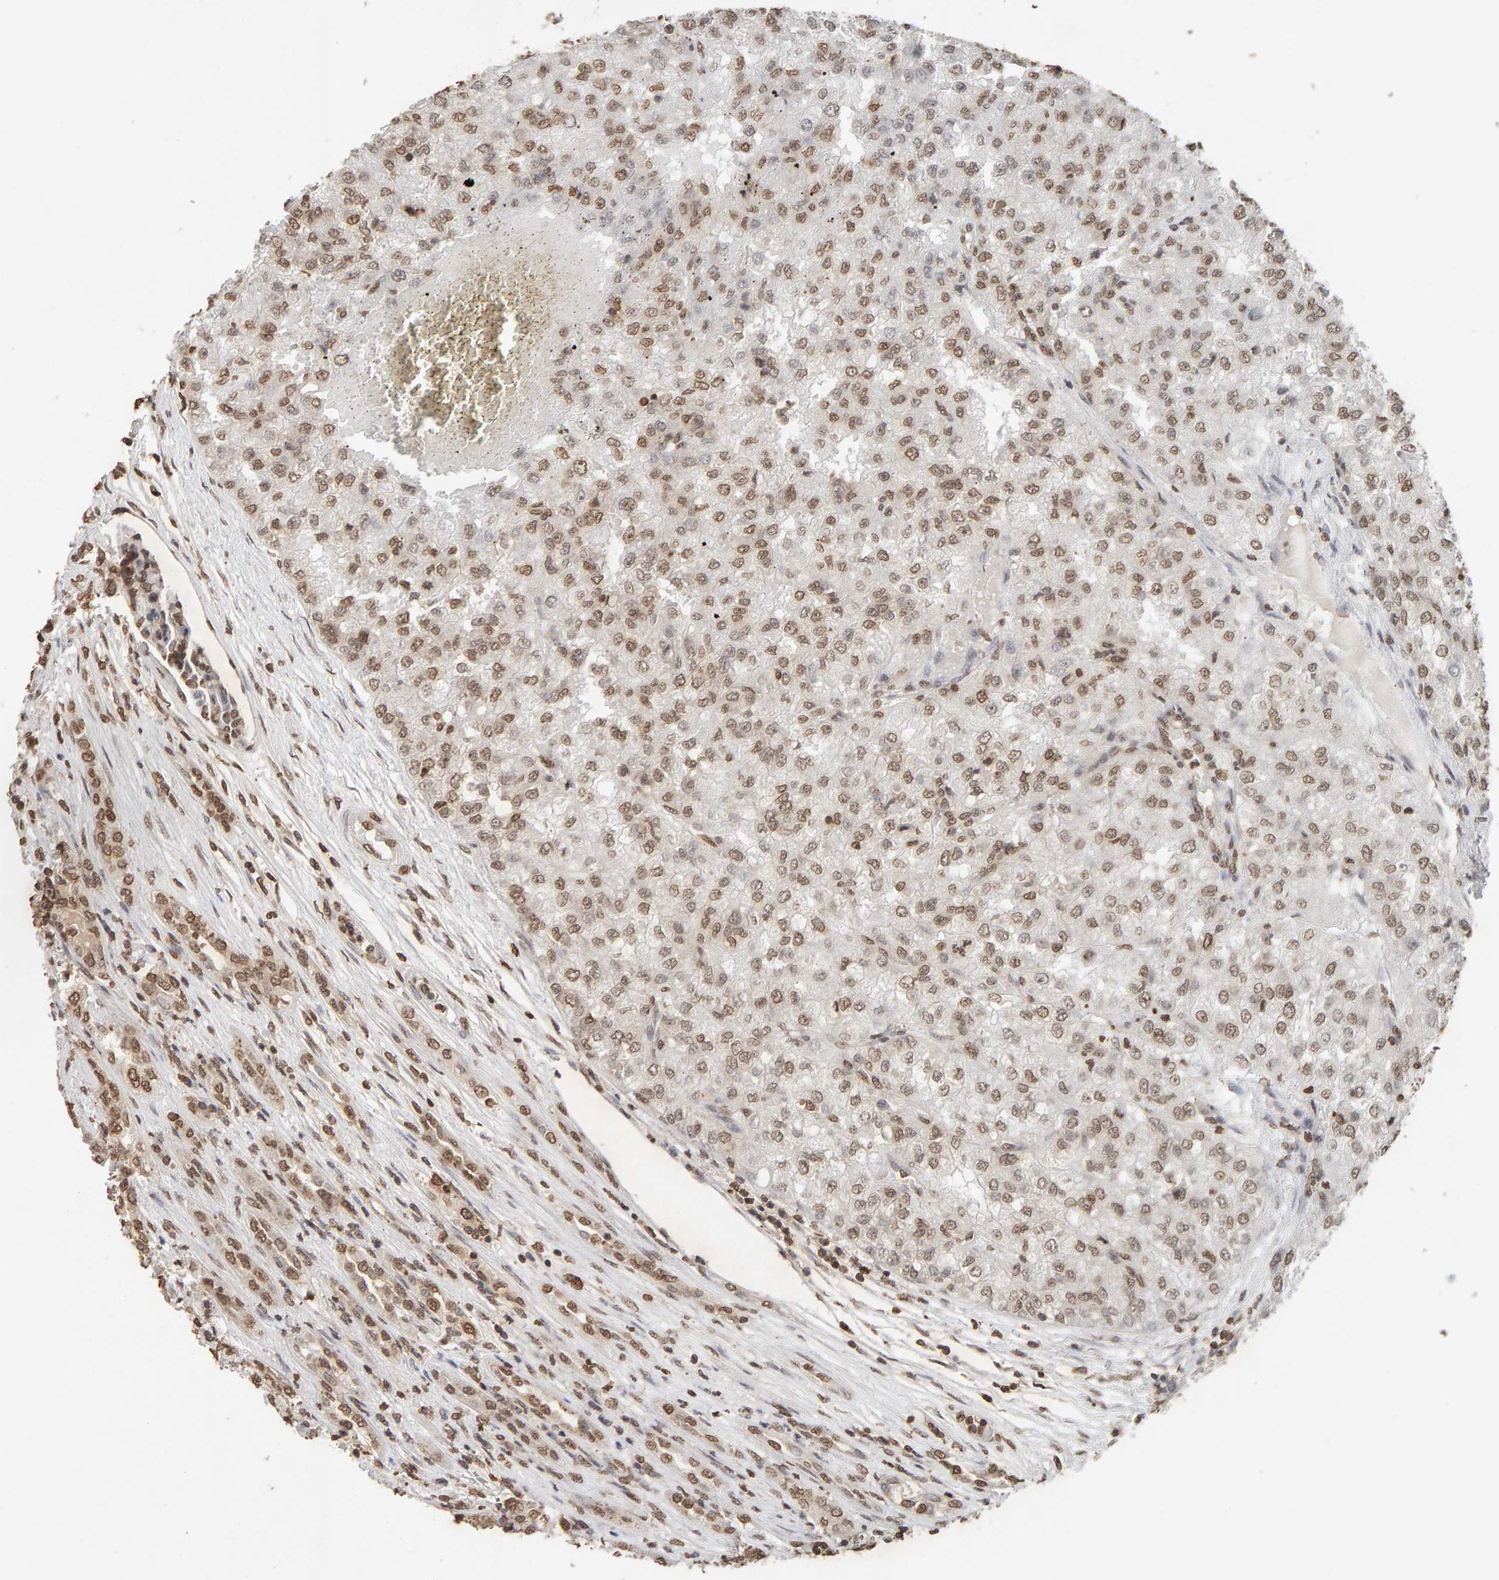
{"staining": {"intensity": "moderate", "quantity": ">75%", "location": "nuclear"}, "tissue": "renal cancer", "cell_type": "Tumor cells", "image_type": "cancer", "snomed": [{"axis": "morphology", "description": "Adenocarcinoma, NOS"}, {"axis": "topography", "description": "Kidney"}], "caption": "Immunohistochemical staining of renal adenocarcinoma demonstrates moderate nuclear protein positivity in approximately >75% of tumor cells.", "gene": "DNAJB5", "patient": {"sex": "female", "age": 54}}